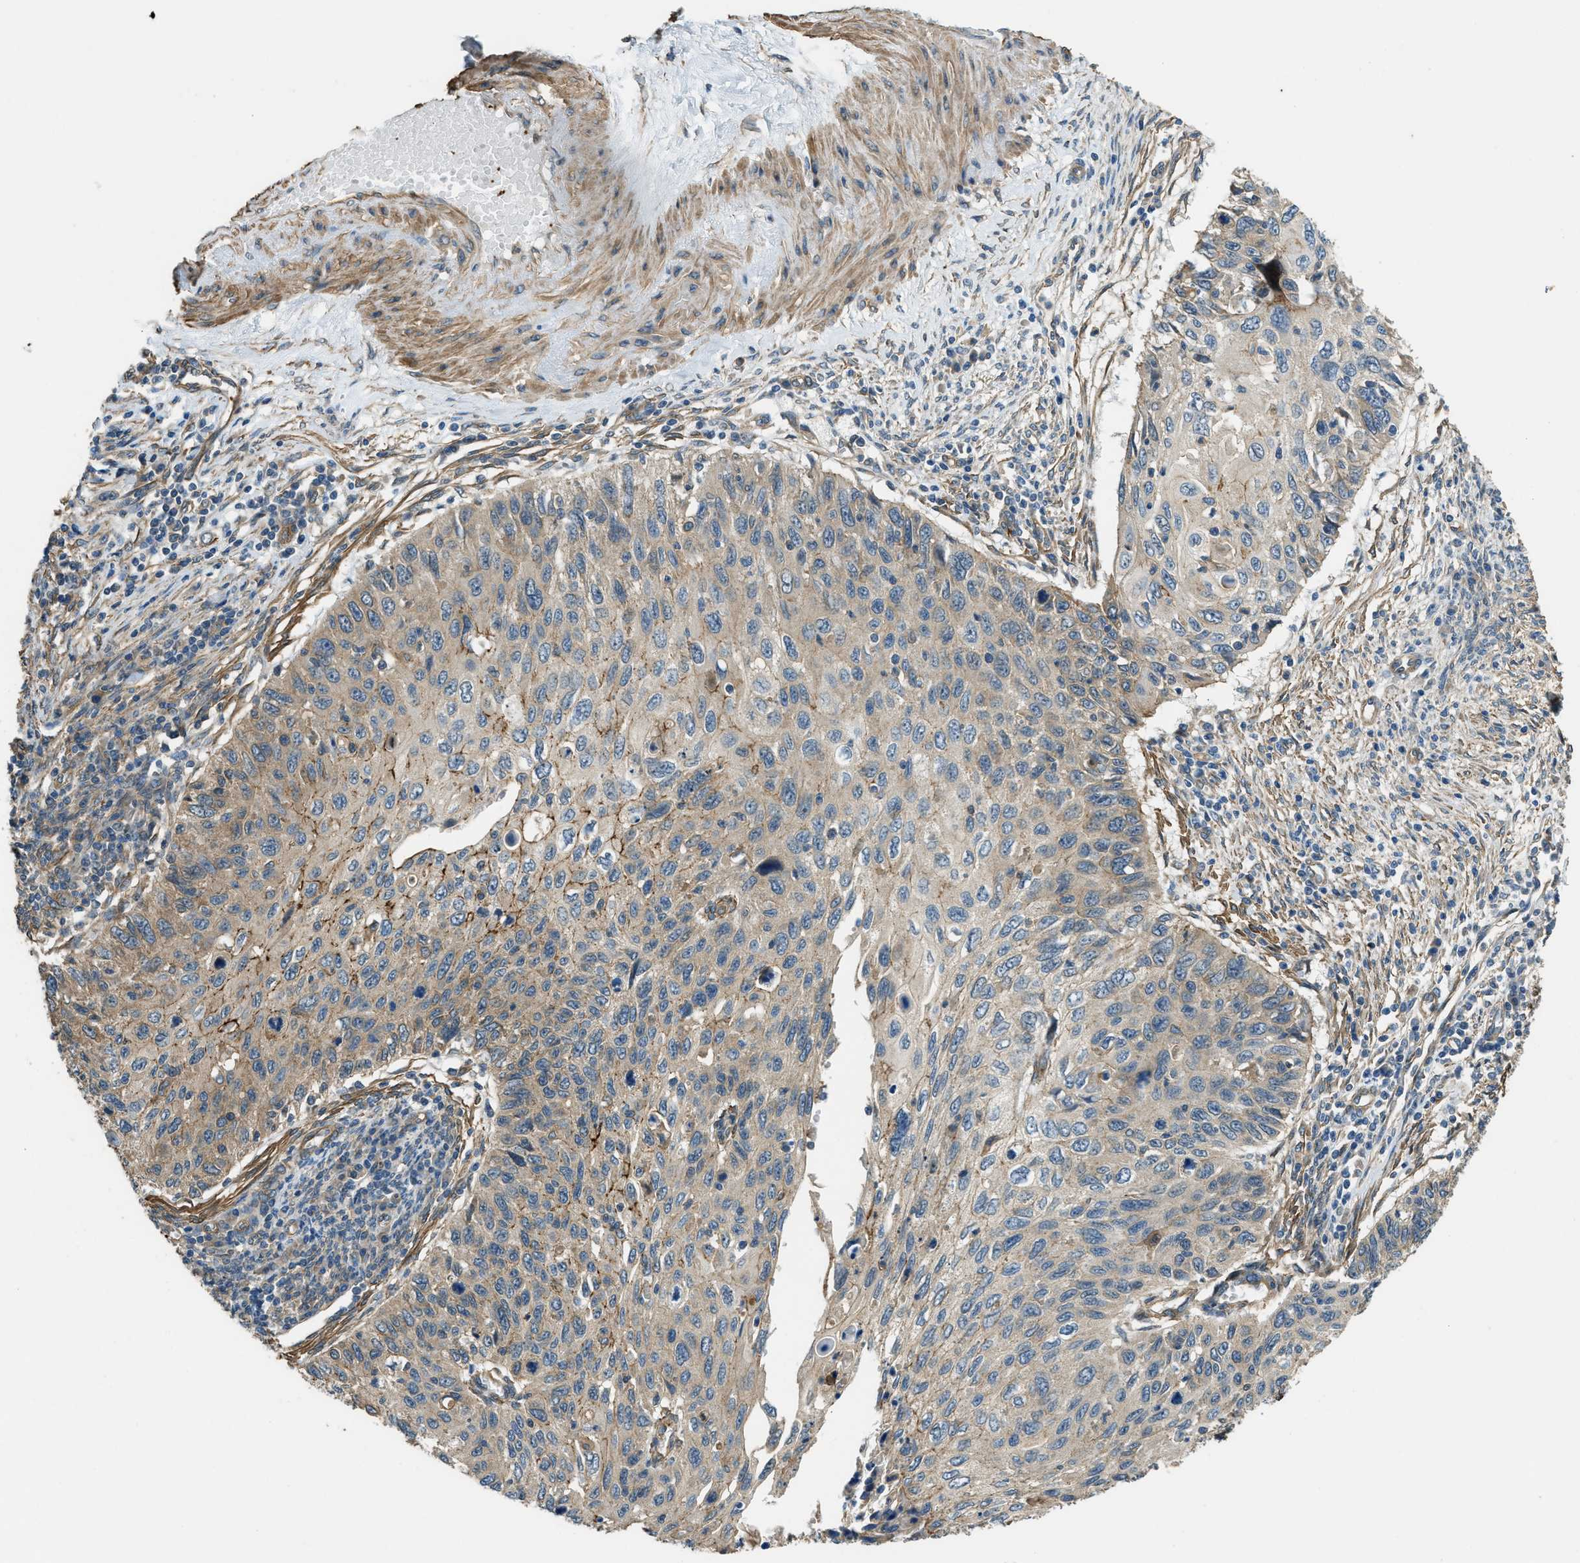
{"staining": {"intensity": "moderate", "quantity": "<25%", "location": "cytoplasmic/membranous"}, "tissue": "cervical cancer", "cell_type": "Tumor cells", "image_type": "cancer", "snomed": [{"axis": "morphology", "description": "Squamous cell carcinoma, NOS"}, {"axis": "topography", "description": "Cervix"}], "caption": "This photomicrograph displays cervical cancer stained with IHC to label a protein in brown. The cytoplasmic/membranous of tumor cells show moderate positivity for the protein. Nuclei are counter-stained blue.", "gene": "CGN", "patient": {"sex": "female", "age": 70}}